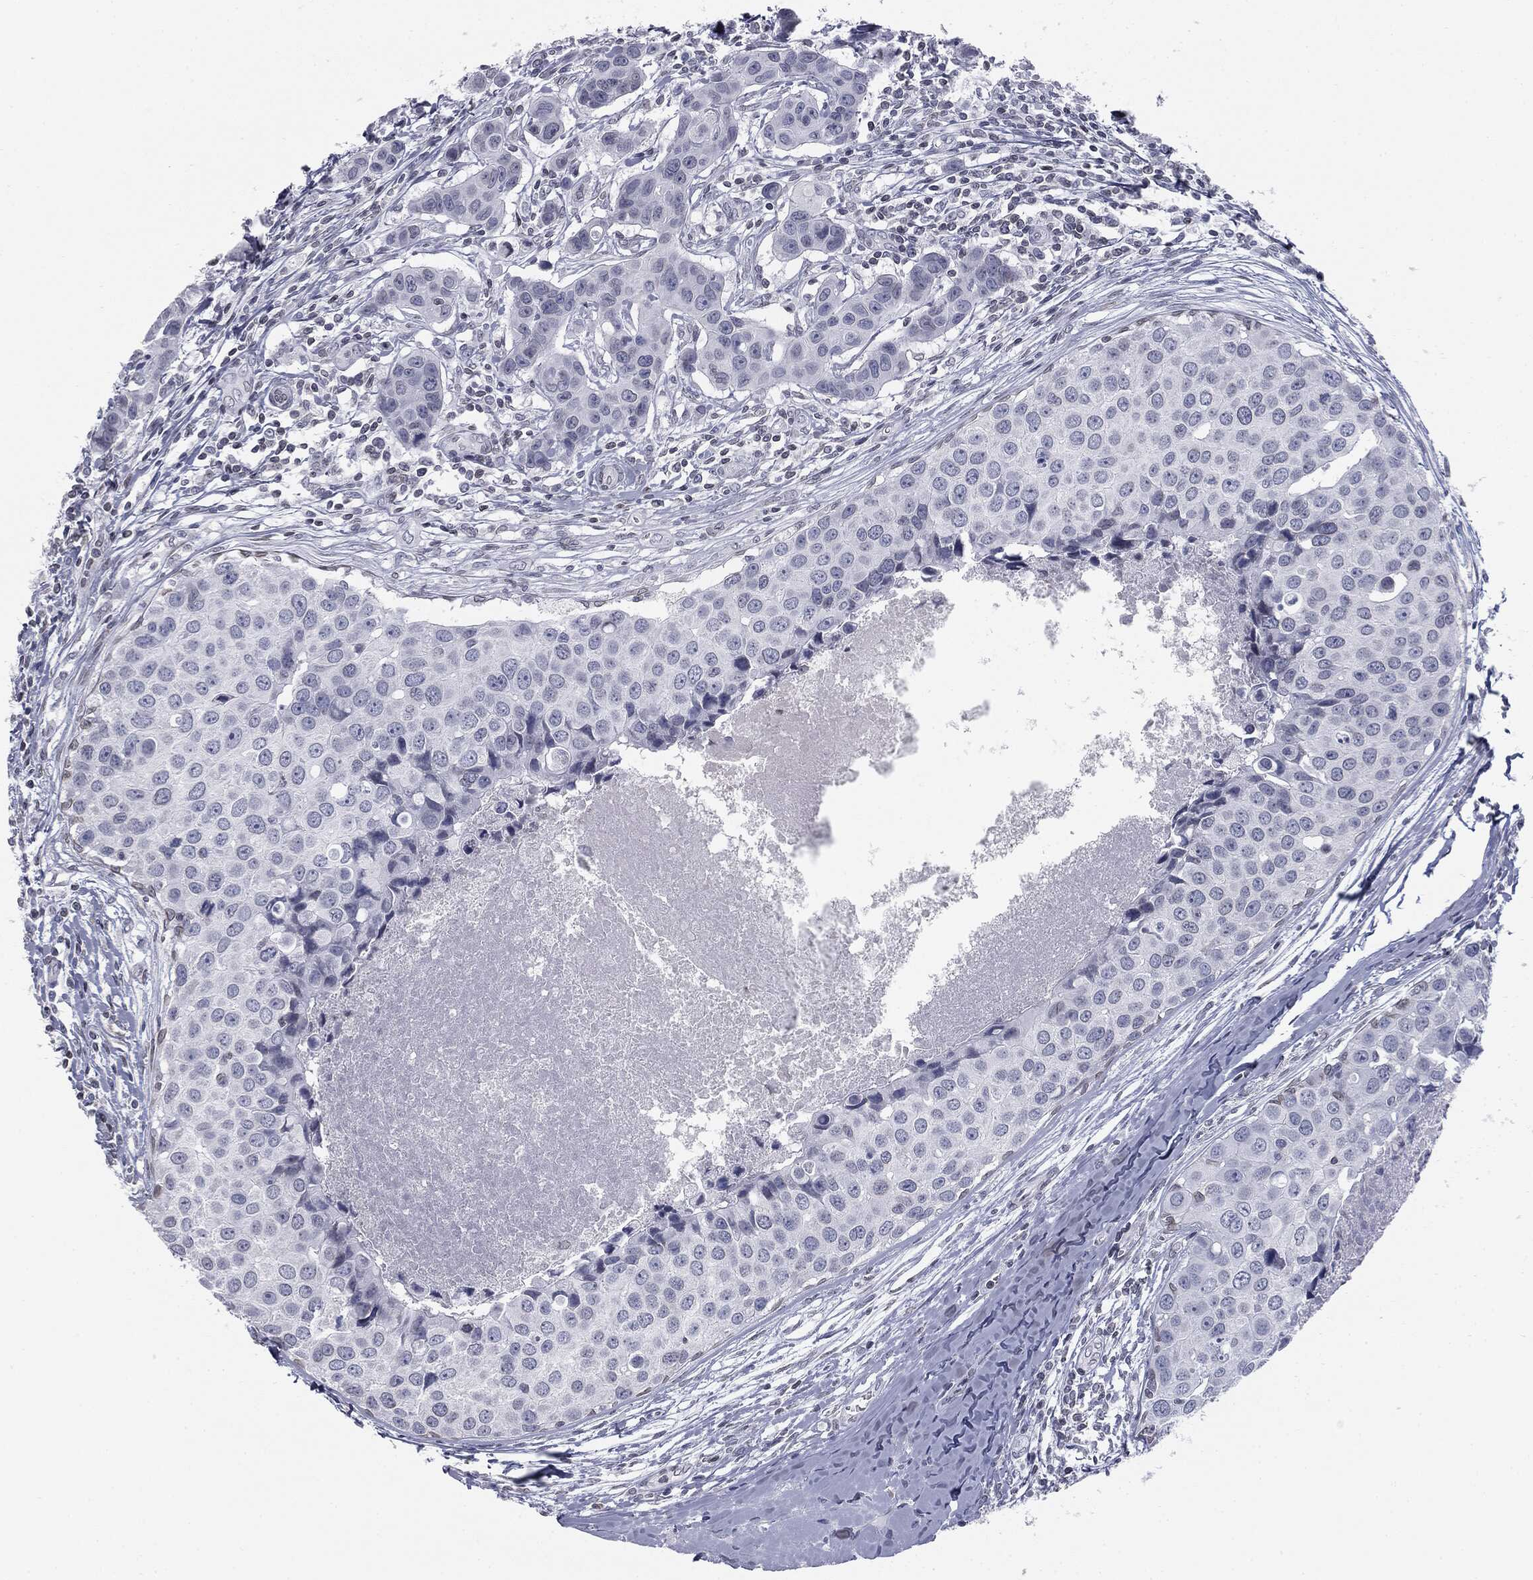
{"staining": {"intensity": "negative", "quantity": "none", "location": "none"}, "tissue": "breast cancer", "cell_type": "Tumor cells", "image_type": "cancer", "snomed": [{"axis": "morphology", "description": "Duct carcinoma"}, {"axis": "topography", "description": "Breast"}], "caption": "Intraductal carcinoma (breast) stained for a protein using immunohistochemistry exhibits no expression tumor cells.", "gene": "ALDOB", "patient": {"sex": "female", "age": 24}}